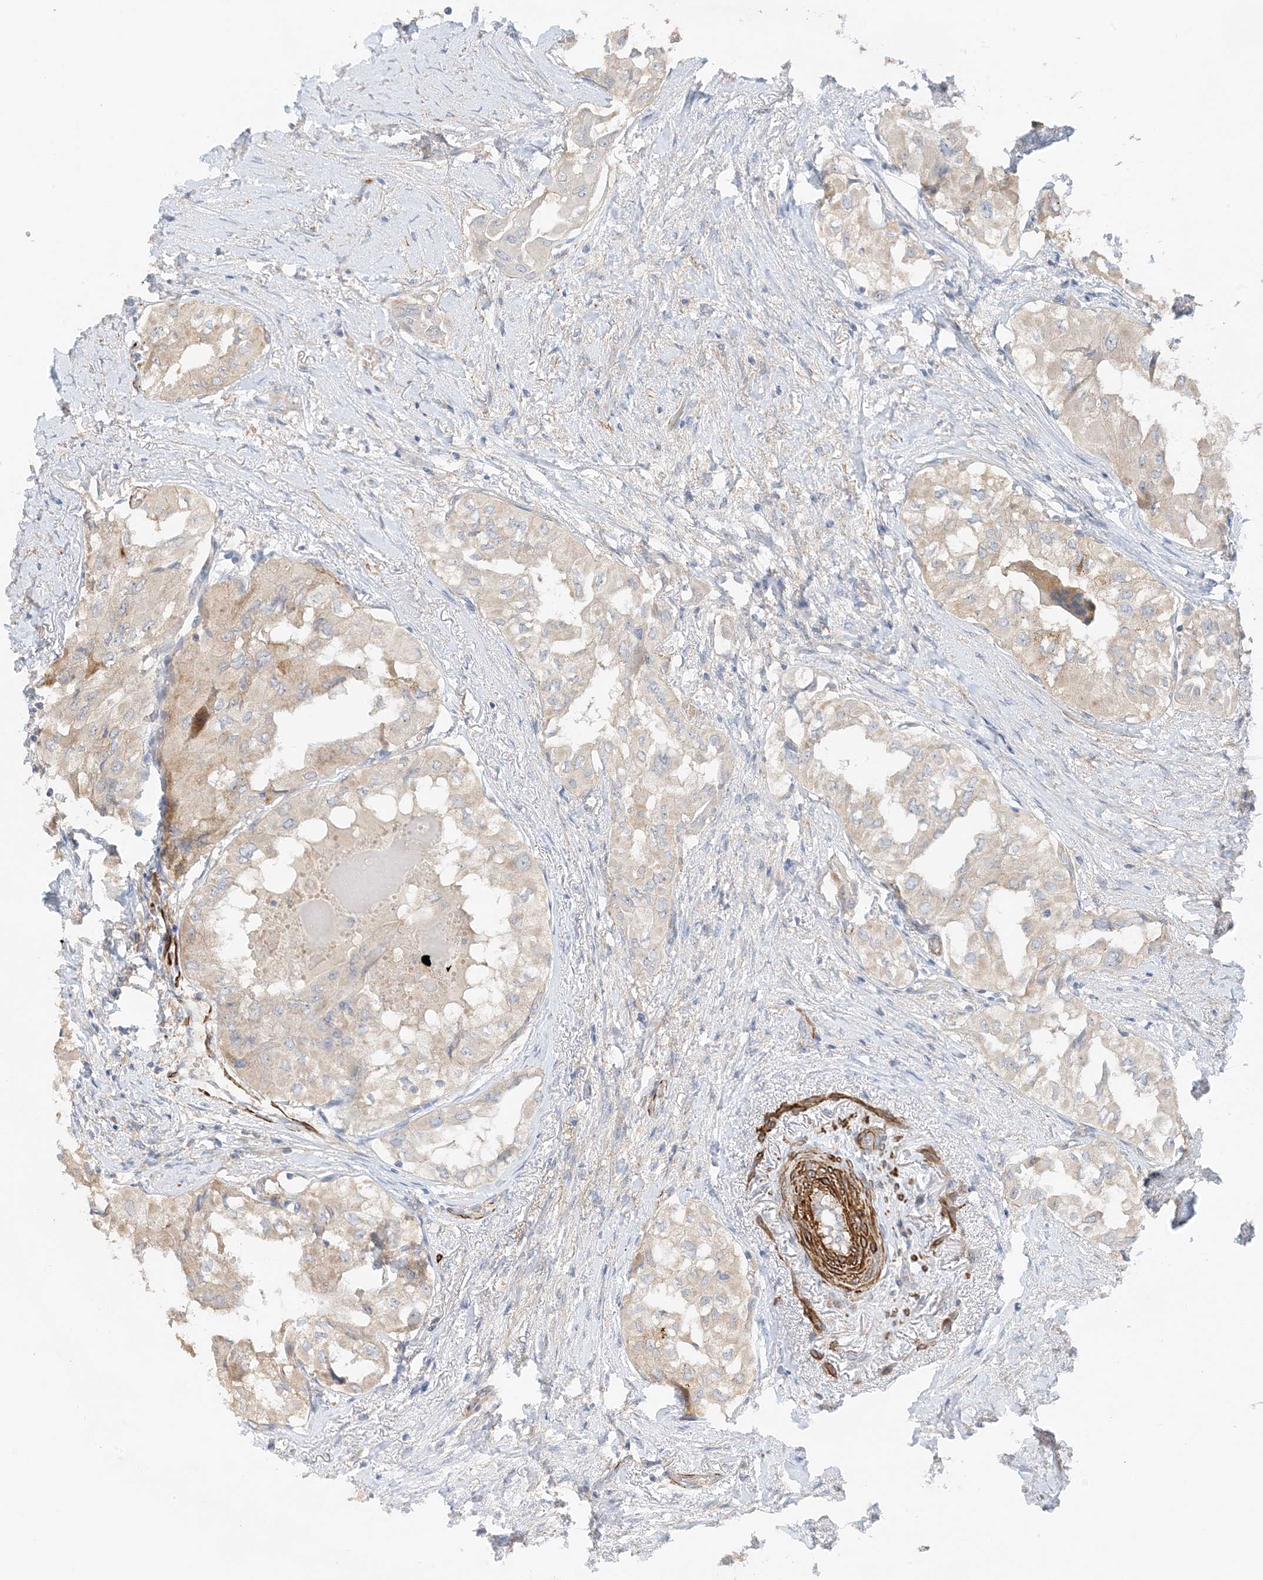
{"staining": {"intensity": "weak", "quantity": "<25%", "location": "cytoplasmic/membranous"}, "tissue": "thyroid cancer", "cell_type": "Tumor cells", "image_type": "cancer", "snomed": [{"axis": "morphology", "description": "Papillary adenocarcinoma, NOS"}, {"axis": "topography", "description": "Thyroid gland"}], "caption": "Tumor cells show no significant staining in thyroid cancer (papillary adenocarcinoma).", "gene": "KIFBP", "patient": {"sex": "female", "age": 59}}